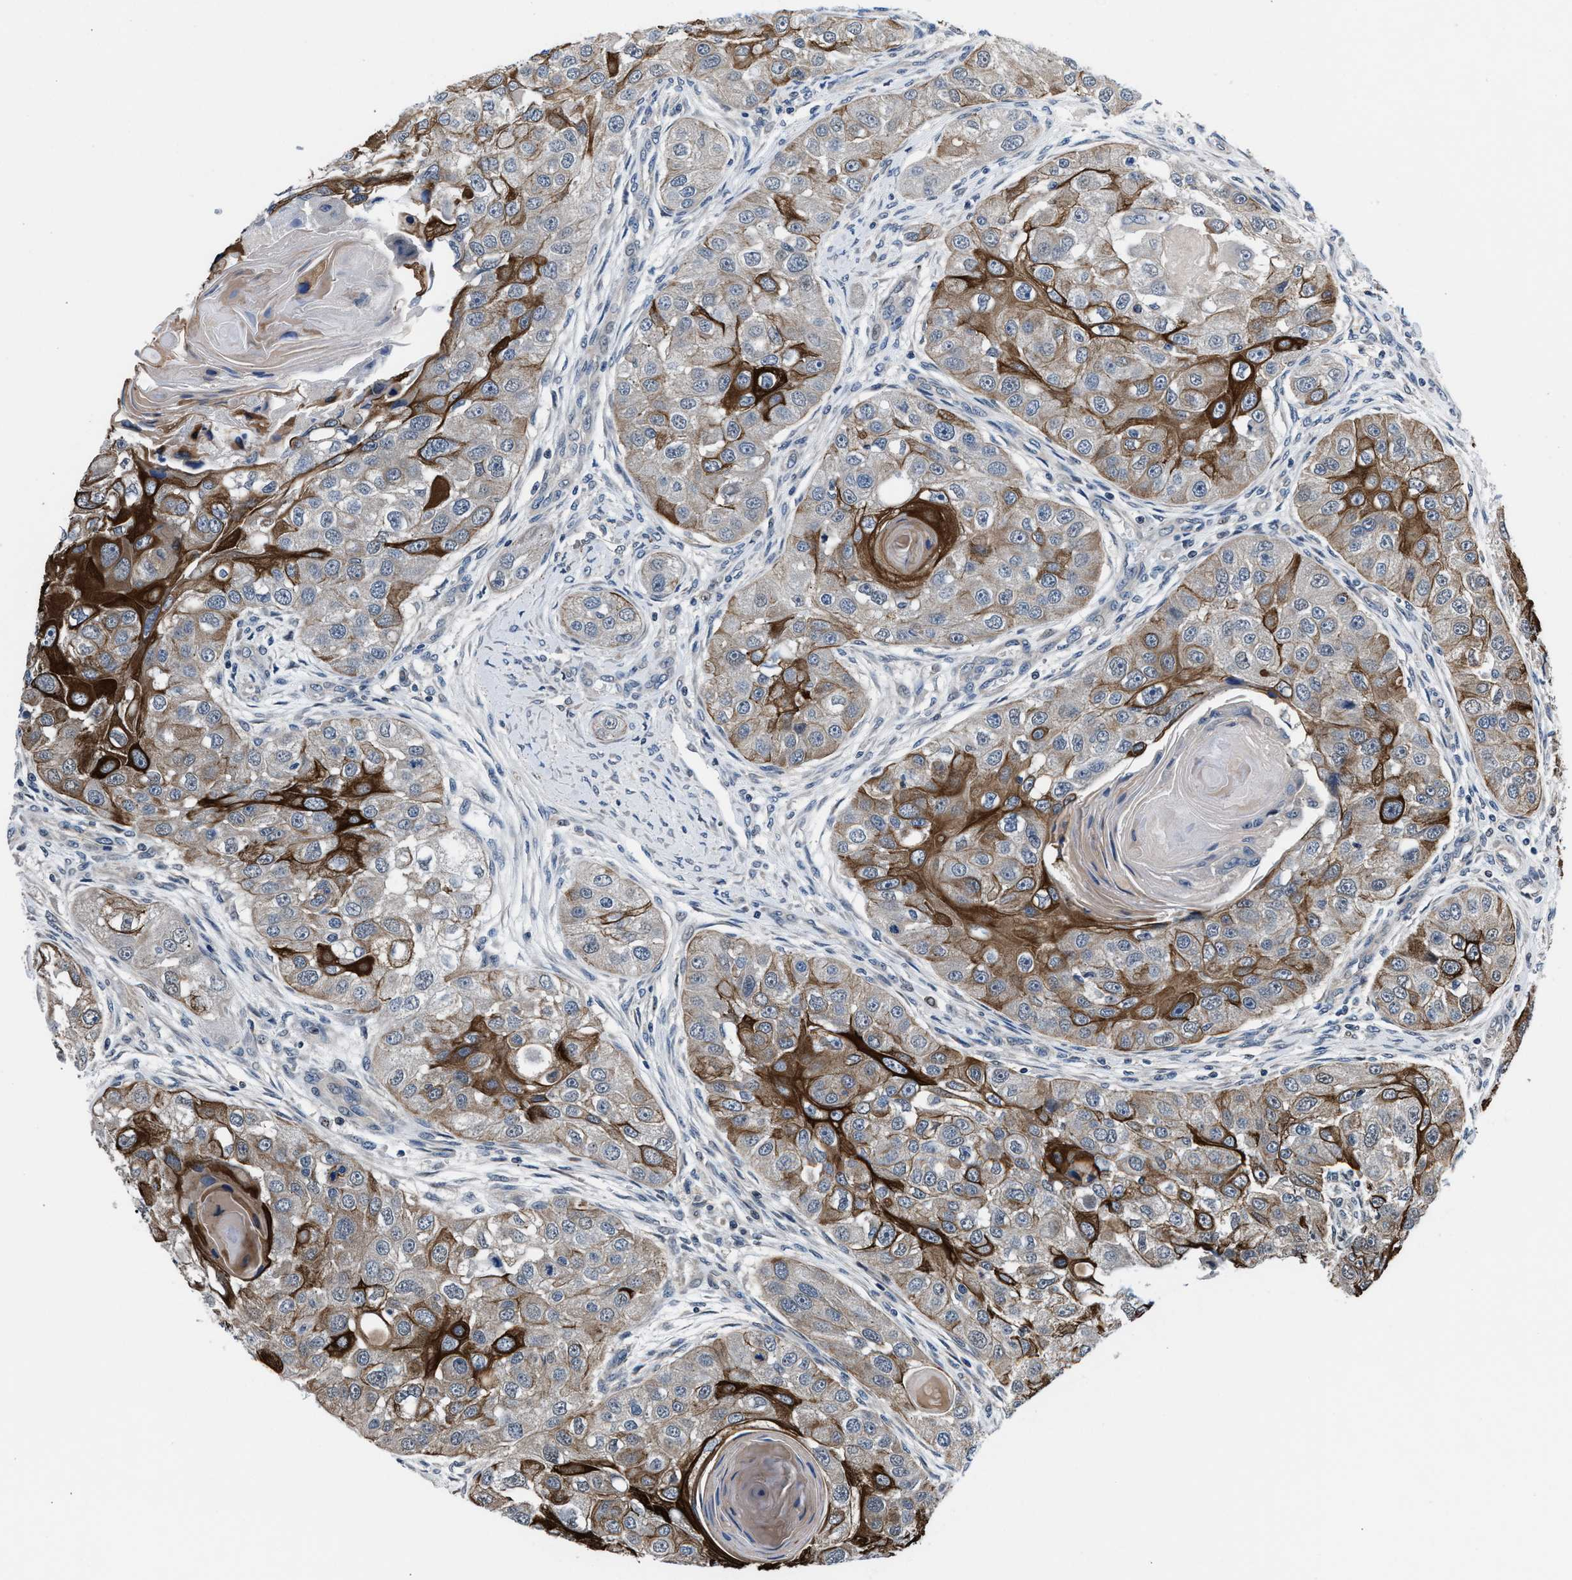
{"staining": {"intensity": "strong", "quantity": "<25%", "location": "cytoplasmic/membranous"}, "tissue": "head and neck cancer", "cell_type": "Tumor cells", "image_type": "cancer", "snomed": [{"axis": "morphology", "description": "Normal tissue, NOS"}, {"axis": "morphology", "description": "Squamous cell carcinoma, NOS"}, {"axis": "topography", "description": "Skeletal muscle"}, {"axis": "topography", "description": "Head-Neck"}], "caption": "Strong cytoplasmic/membranous protein staining is appreciated in approximately <25% of tumor cells in head and neck cancer. (Brightfield microscopy of DAB IHC at high magnification).", "gene": "PRPSAP2", "patient": {"sex": "male", "age": 51}}